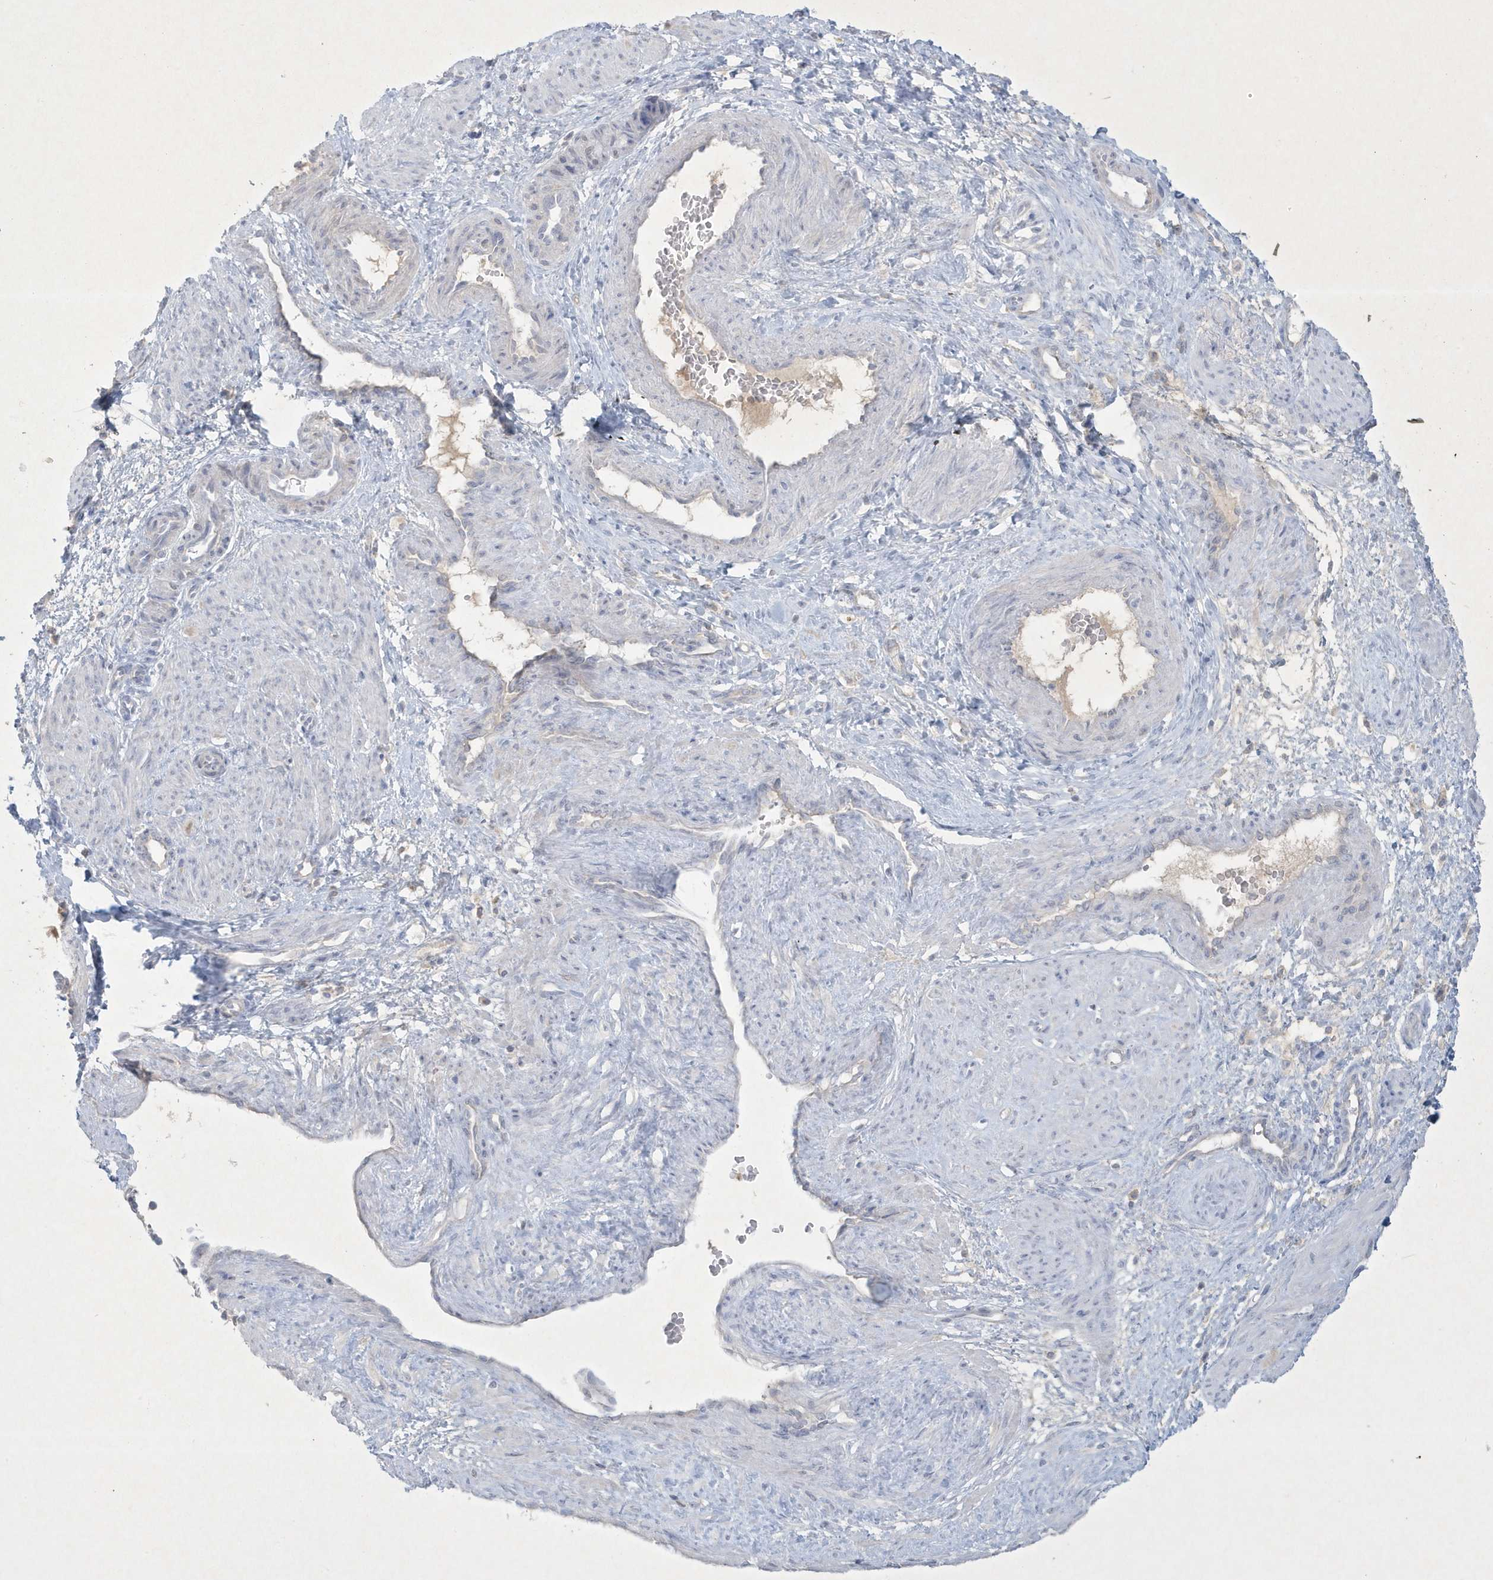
{"staining": {"intensity": "negative", "quantity": "none", "location": "none"}, "tissue": "smooth muscle", "cell_type": "Smooth muscle cells", "image_type": "normal", "snomed": [{"axis": "morphology", "description": "Normal tissue, NOS"}, {"axis": "topography", "description": "Endometrium"}], "caption": "A high-resolution photomicrograph shows immunohistochemistry staining of normal smooth muscle, which demonstrates no significant expression in smooth muscle cells. (Immunohistochemistry (ihc), brightfield microscopy, high magnification).", "gene": "CCDC24", "patient": {"sex": "female", "age": 33}}